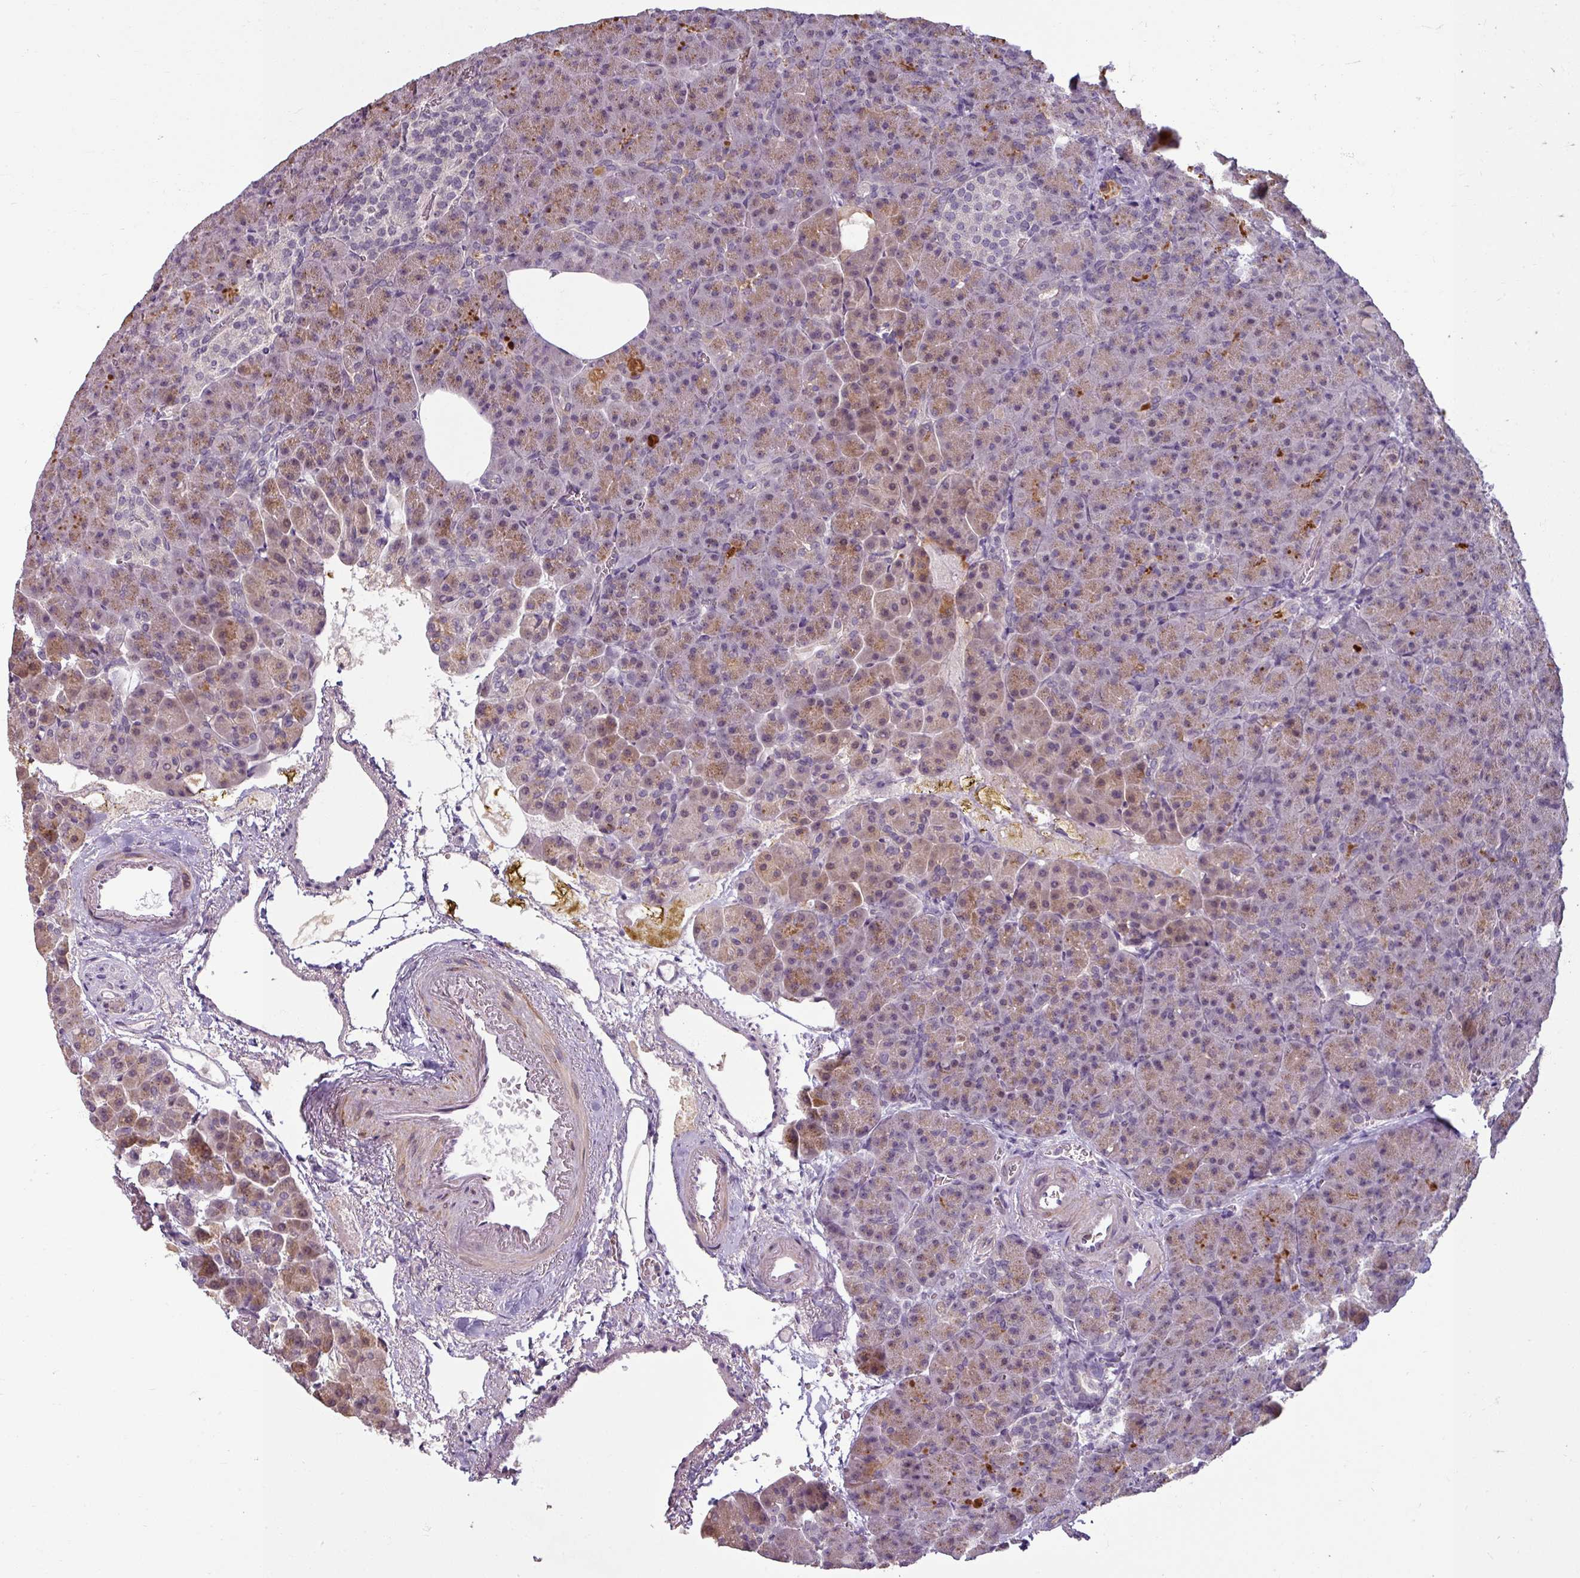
{"staining": {"intensity": "moderate", "quantity": ">75%", "location": "cytoplasmic/membranous,nuclear"}, "tissue": "pancreas", "cell_type": "Exocrine glandular cells", "image_type": "normal", "snomed": [{"axis": "morphology", "description": "Normal tissue, NOS"}, {"axis": "topography", "description": "Pancreas"}], "caption": "Immunohistochemistry (IHC) (DAB (3,3'-diaminobenzidine)) staining of normal pancreas reveals moderate cytoplasmic/membranous,nuclear protein expression in about >75% of exocrine glandular cells. (Stains: DAB in brown, nuclei in blue, Microscopy: brightfield microscopy at high magnification).", "gene": "UVSSA", "patient": {"sex": "female", "age": 74}}